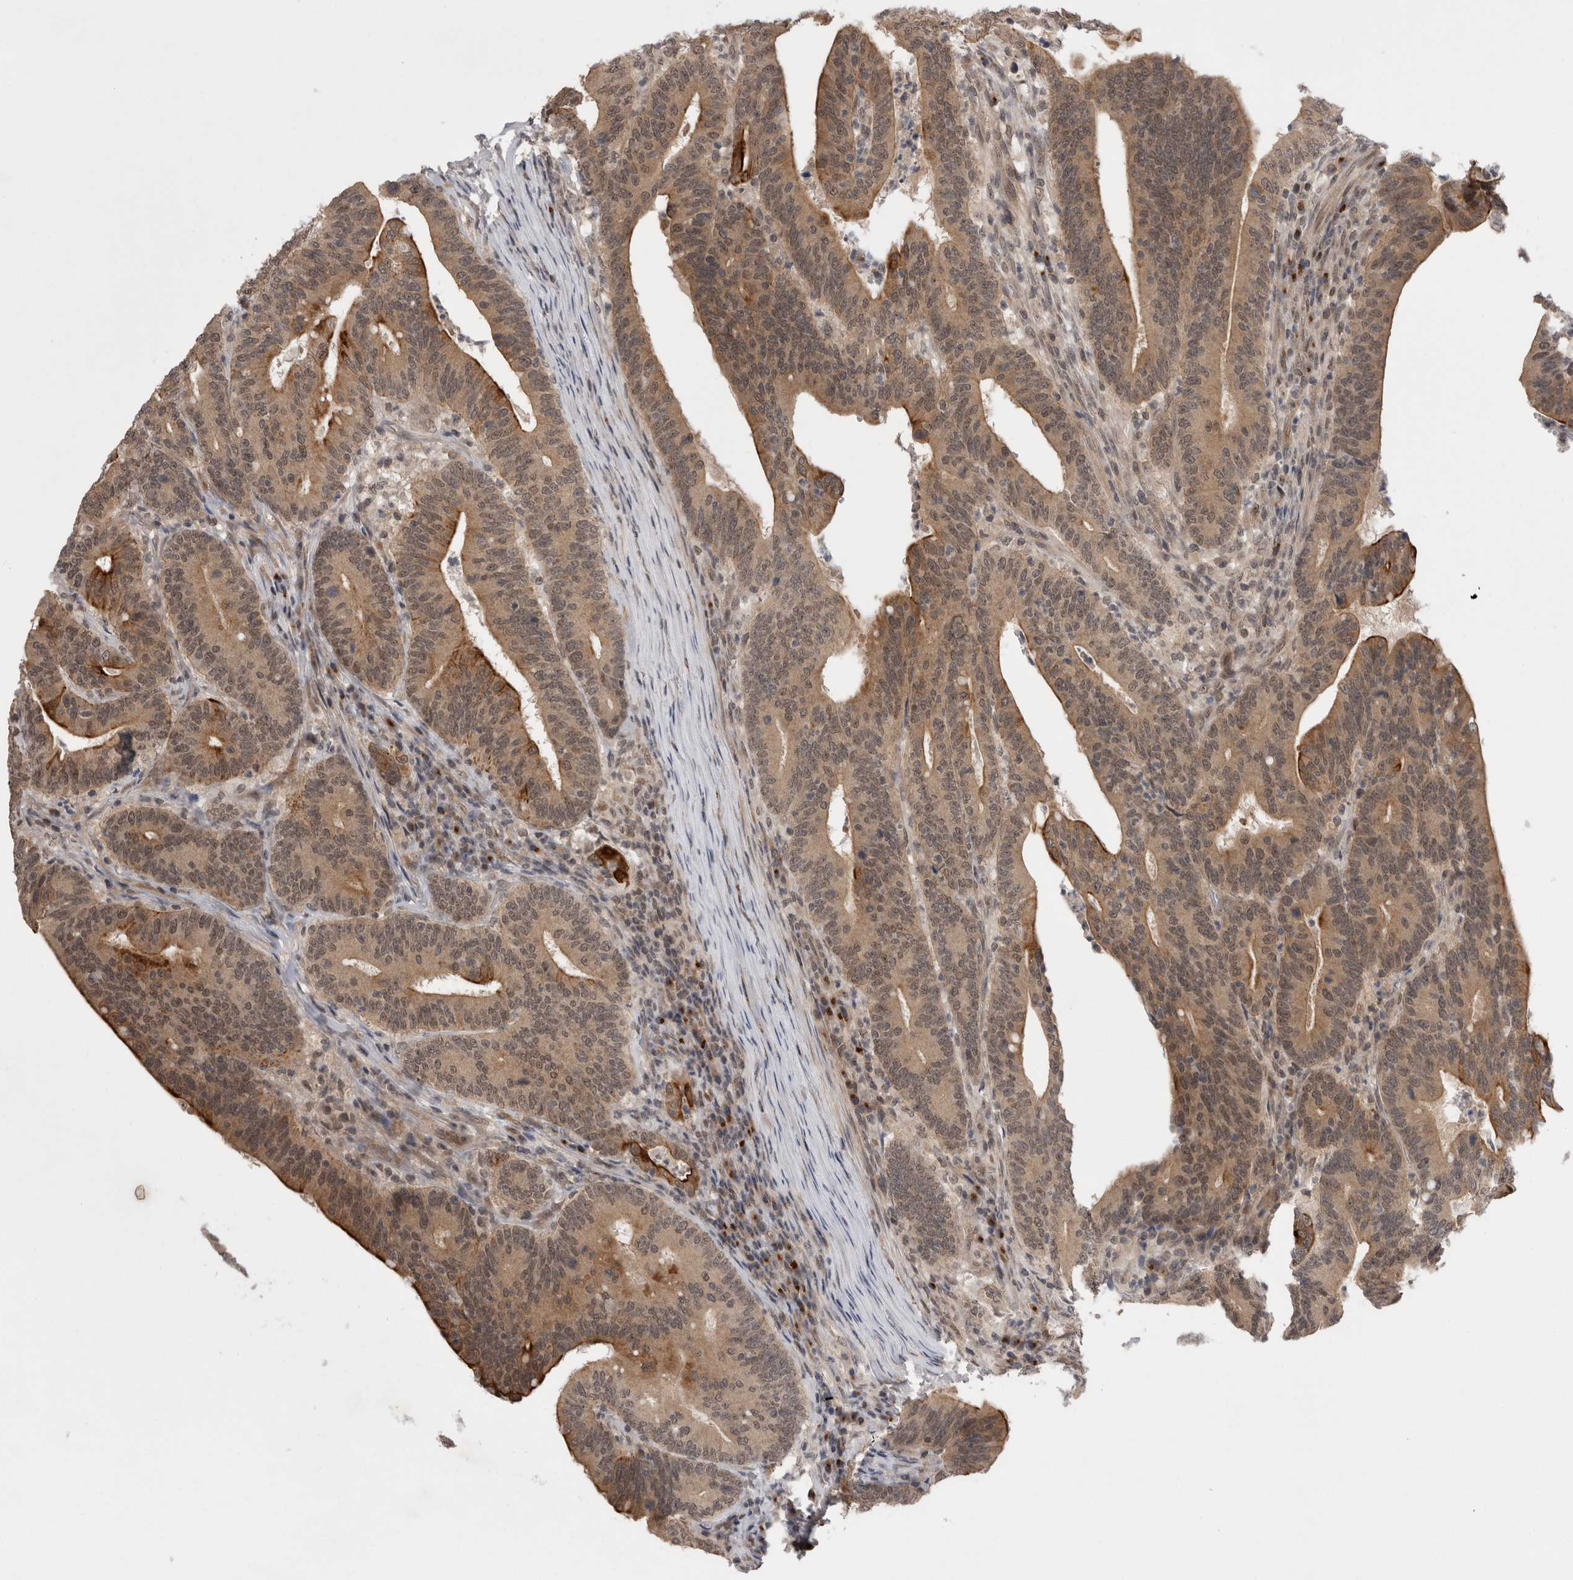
{"staining": {"intensity": "weak", "quantity": ">75%", "location": "cytoplasmic/membranous"}, "tissue": "colorectal cancer", "cell_type": "Tumor cells", "image_type": "cancer", "snomed": [{"axis": "morphology", "description": "Adenocarcinoma, NOS"}, {"axis": "topography", "description": "Colon"}], "caption": "Protein expression analysis of human colorectal cancer reveals weak cytoplasmic/membranous expression in approximately >75% of tumor cells.", "gene": "ZNF341", "patient": {"sex": "female", "age": 66}}